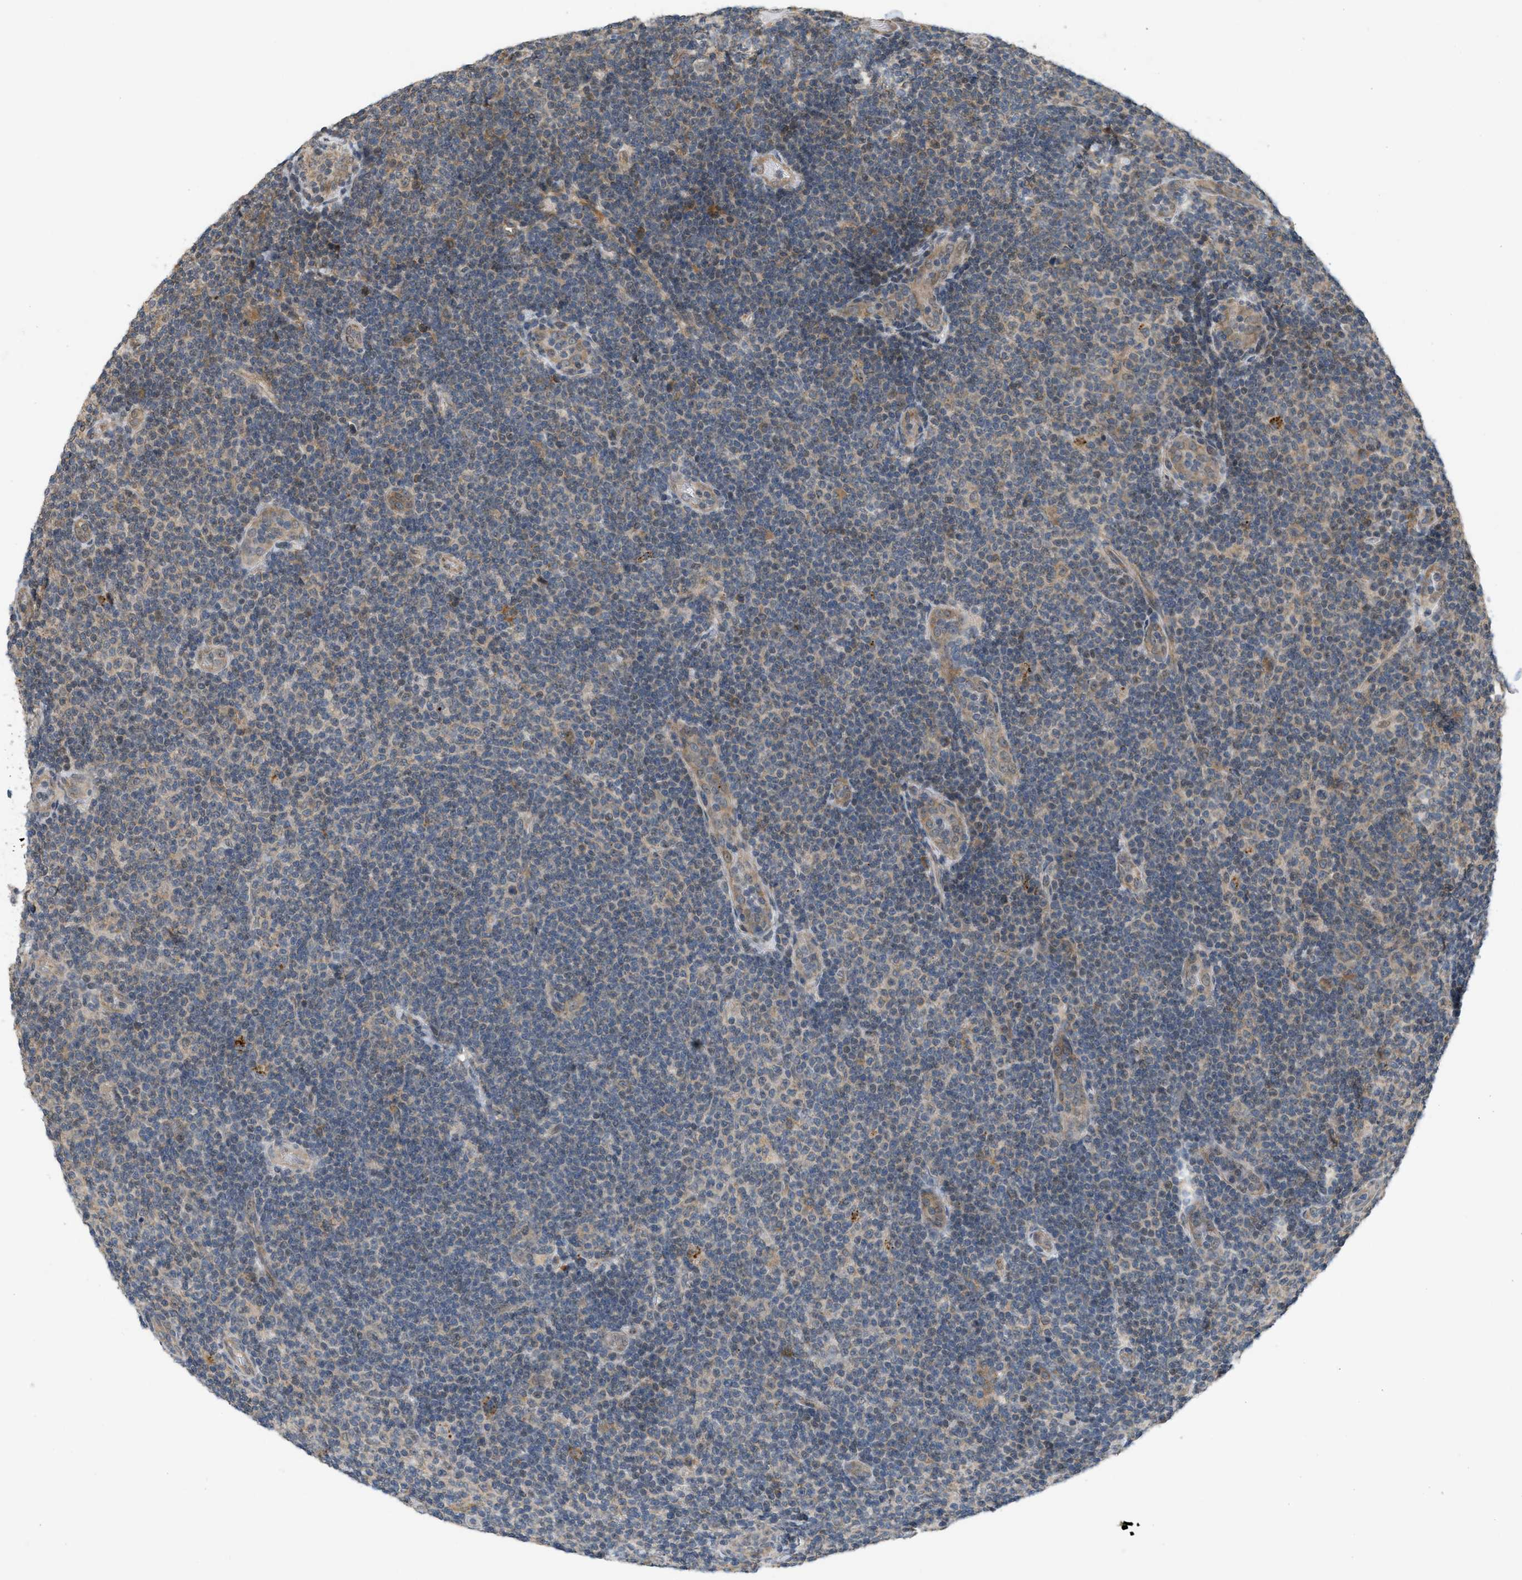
{"staining": {"intensity": "weak", "quantity": "25%-75%", "location": "cytoplasmic/membranous"}, "tissue": "lymphoma", "cell_type": "Tumor cells", "image_type": "cancer", "snomed": [{"axis": "morphology", "description": "Malignant lymphoma, non-Hodgkin's type, Low grade"}, {"axis": "topography", "description": "Lymph node"}], "caption": "This is a micrograph of IHC staining of lymphoma, which shows weak positivity in the cytoplasmic/membranous of tumor cells.", "gene": "PRKD1", "patient": {"sex": "male", "age": 83}}